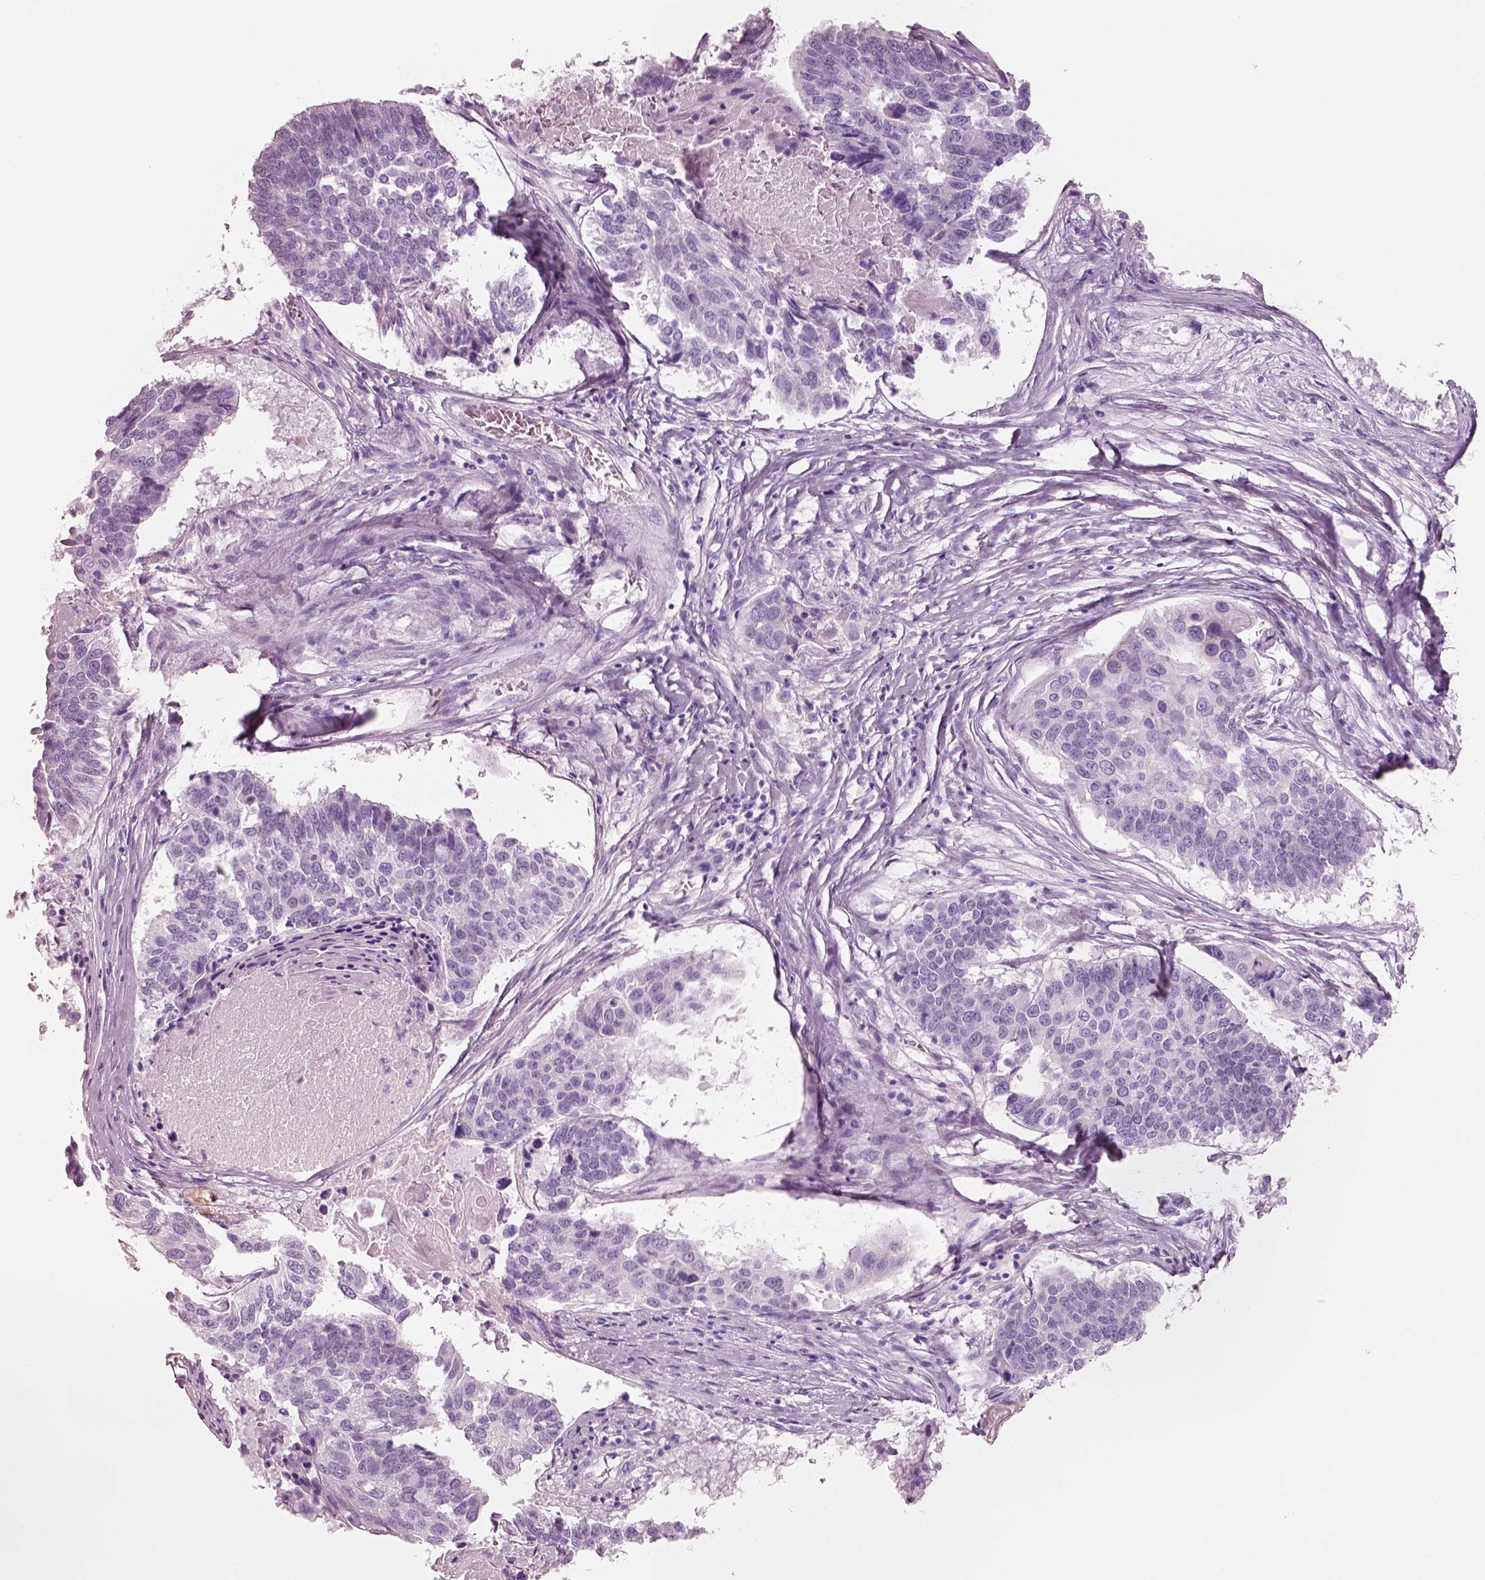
{"staining": {"intensity": "negative", "quantity": "none", "location": "none"}, "tissue": "lung cancer", "cell_type": "Tumor cells", "image_type": "cancer", "snomed": [{"axis": "morphology", "description": "Squamous cell carcinoma, NOS"}, {"axis": "topography", "description": "Lung"}], "caption": "IHC of human squamous cell carcinoma (lung) exhibits no staining in tumor cells. (Stains: DAB (3,3'-diaminobenzidine) IHC with hematoxylin counter stain, Microscopy: brightfield microscopy at high magnification).", "gene": "PNOC", "patient": {"sex": "male", "age": 73}}